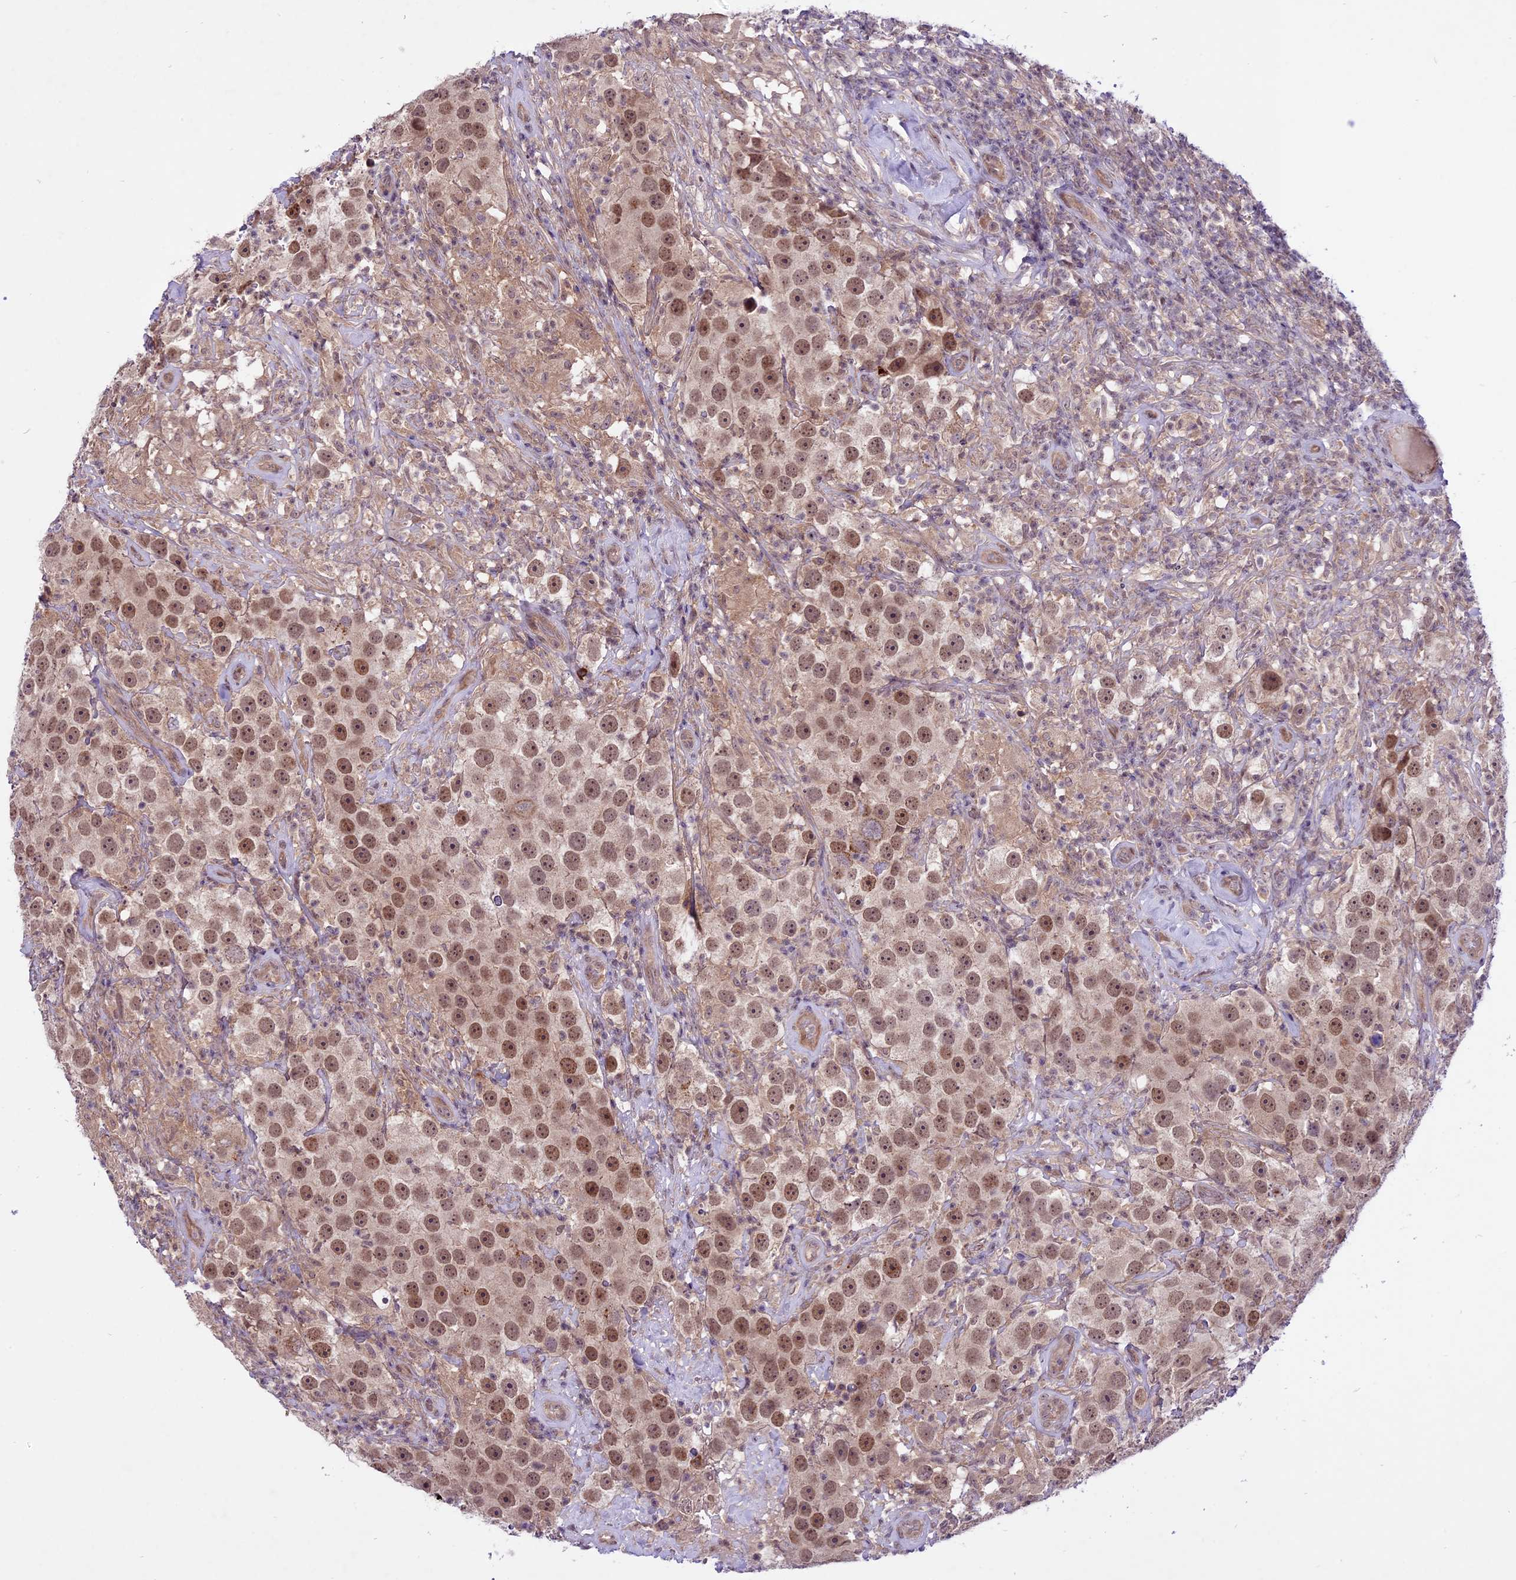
{"staining": {"intensity": "moderate", "quantity": ">75%", "location": "nuclear"}, "tissue": "testis cancer", "cell_type": "Tumor cells", "image_type": "cancer", "snomed": [{"axis": "morphology", "description": "Seminoma, NOS"}, {"axis": "topography", "description": "Testis"}], "caption": "This is an image of immunohistochemistry (IHC) staining of testis cancer (seminoma), which shows moderate expression in the nuclear of tumor cells.", "gene": "SPRED1", "patient": {"sex": "male", "age": 49}}